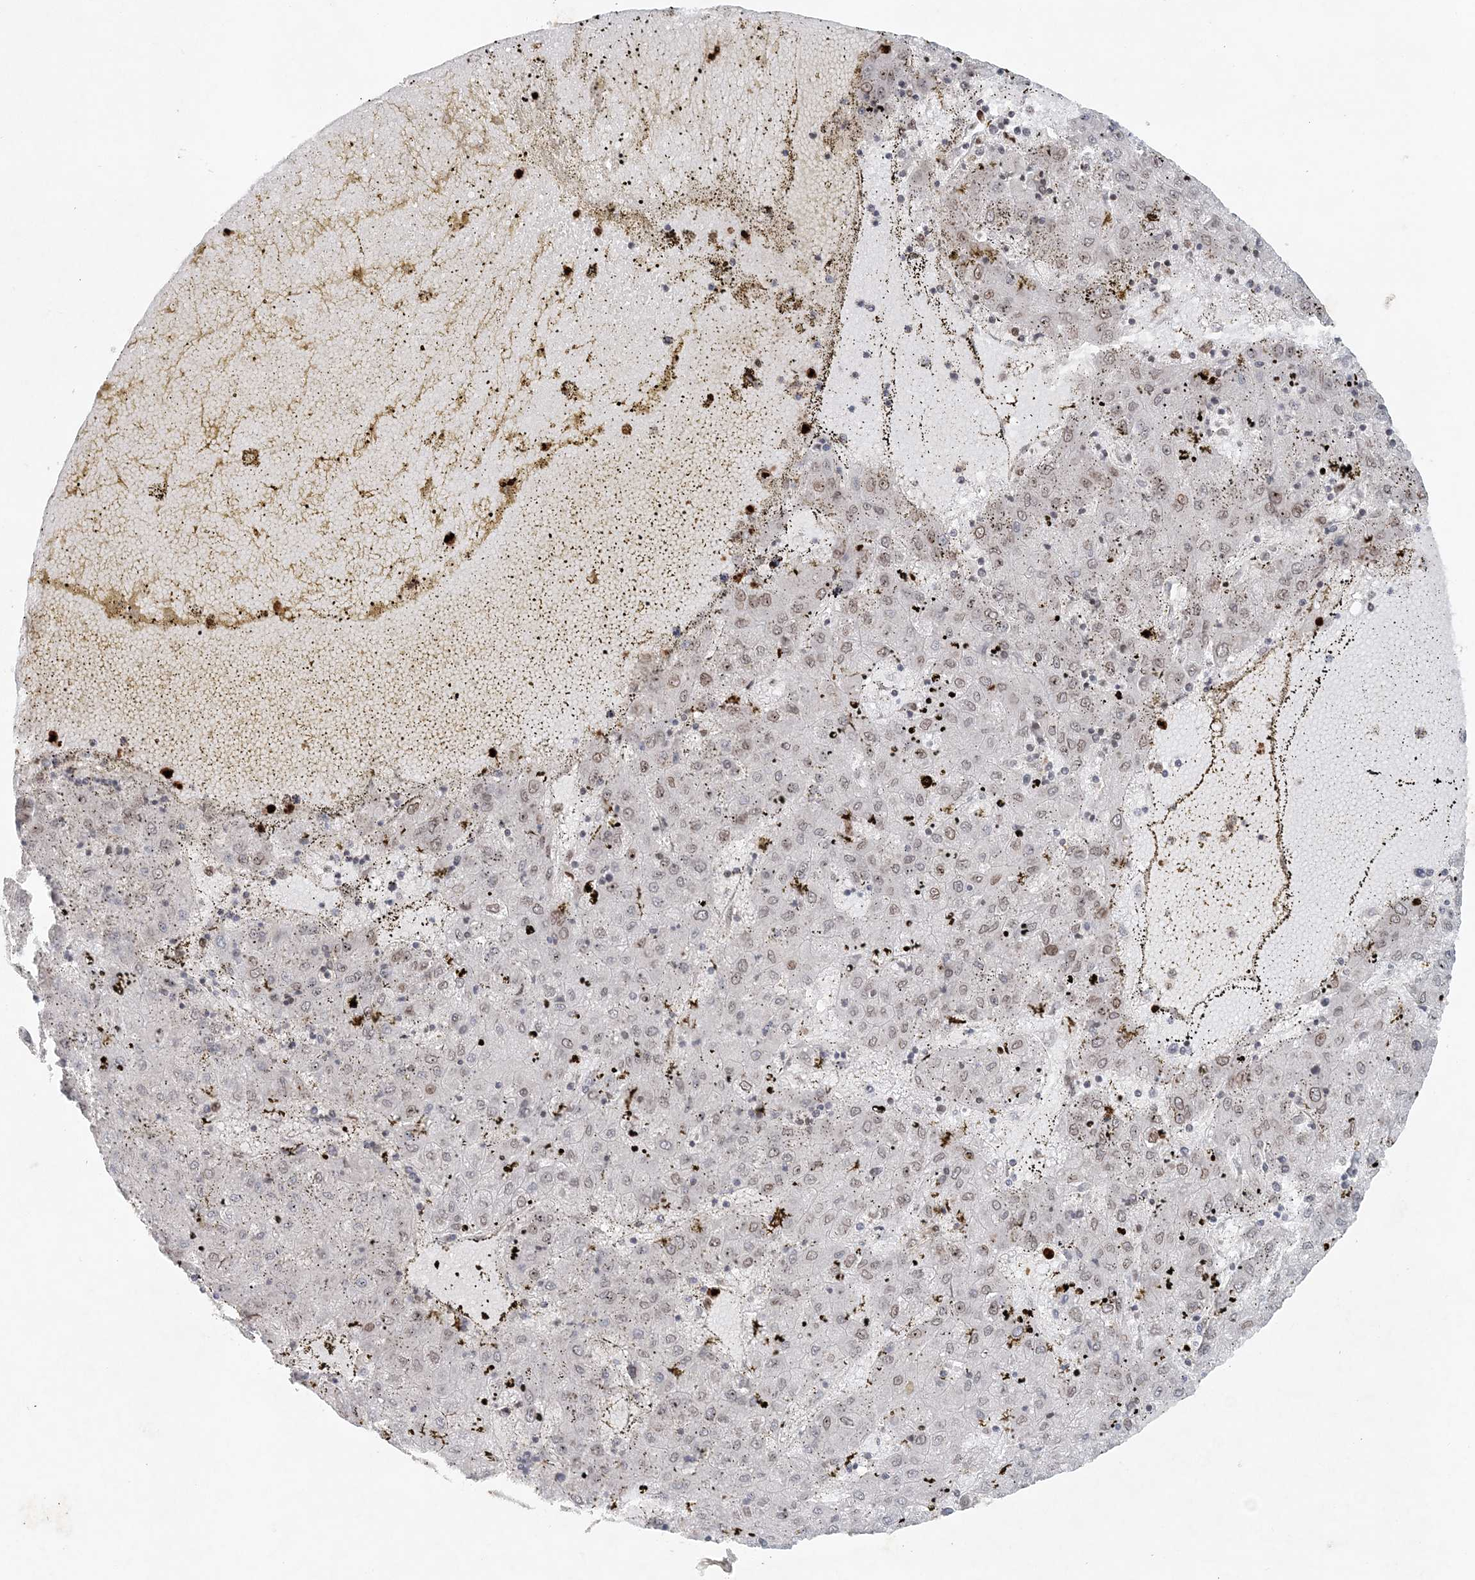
{"staining": {"intensity": "weak", "quantity": "25%-75%", "location": "nuclear"}, "tissue": "liver cancer", "cell_type": "Tumor cells", "image_type": "cancer", "snomed": [{"axis": "morphology", "description": "Carcinoma, Hepatocellular, NOS"}, {"axis": "topography", "description": "Liver"}], "caption": "The micrograph reveals staining of liver cancer (hepatocellular carcinoma), revealing weak nuclear protein positivity (brown color) within tumor cells. (DAB (3,3'-diaminobenzidine) = brown stain, brightfield microscopy at high magnification).", "gene": "NUP54", "patient": {"sex": "male", "age": 72}}